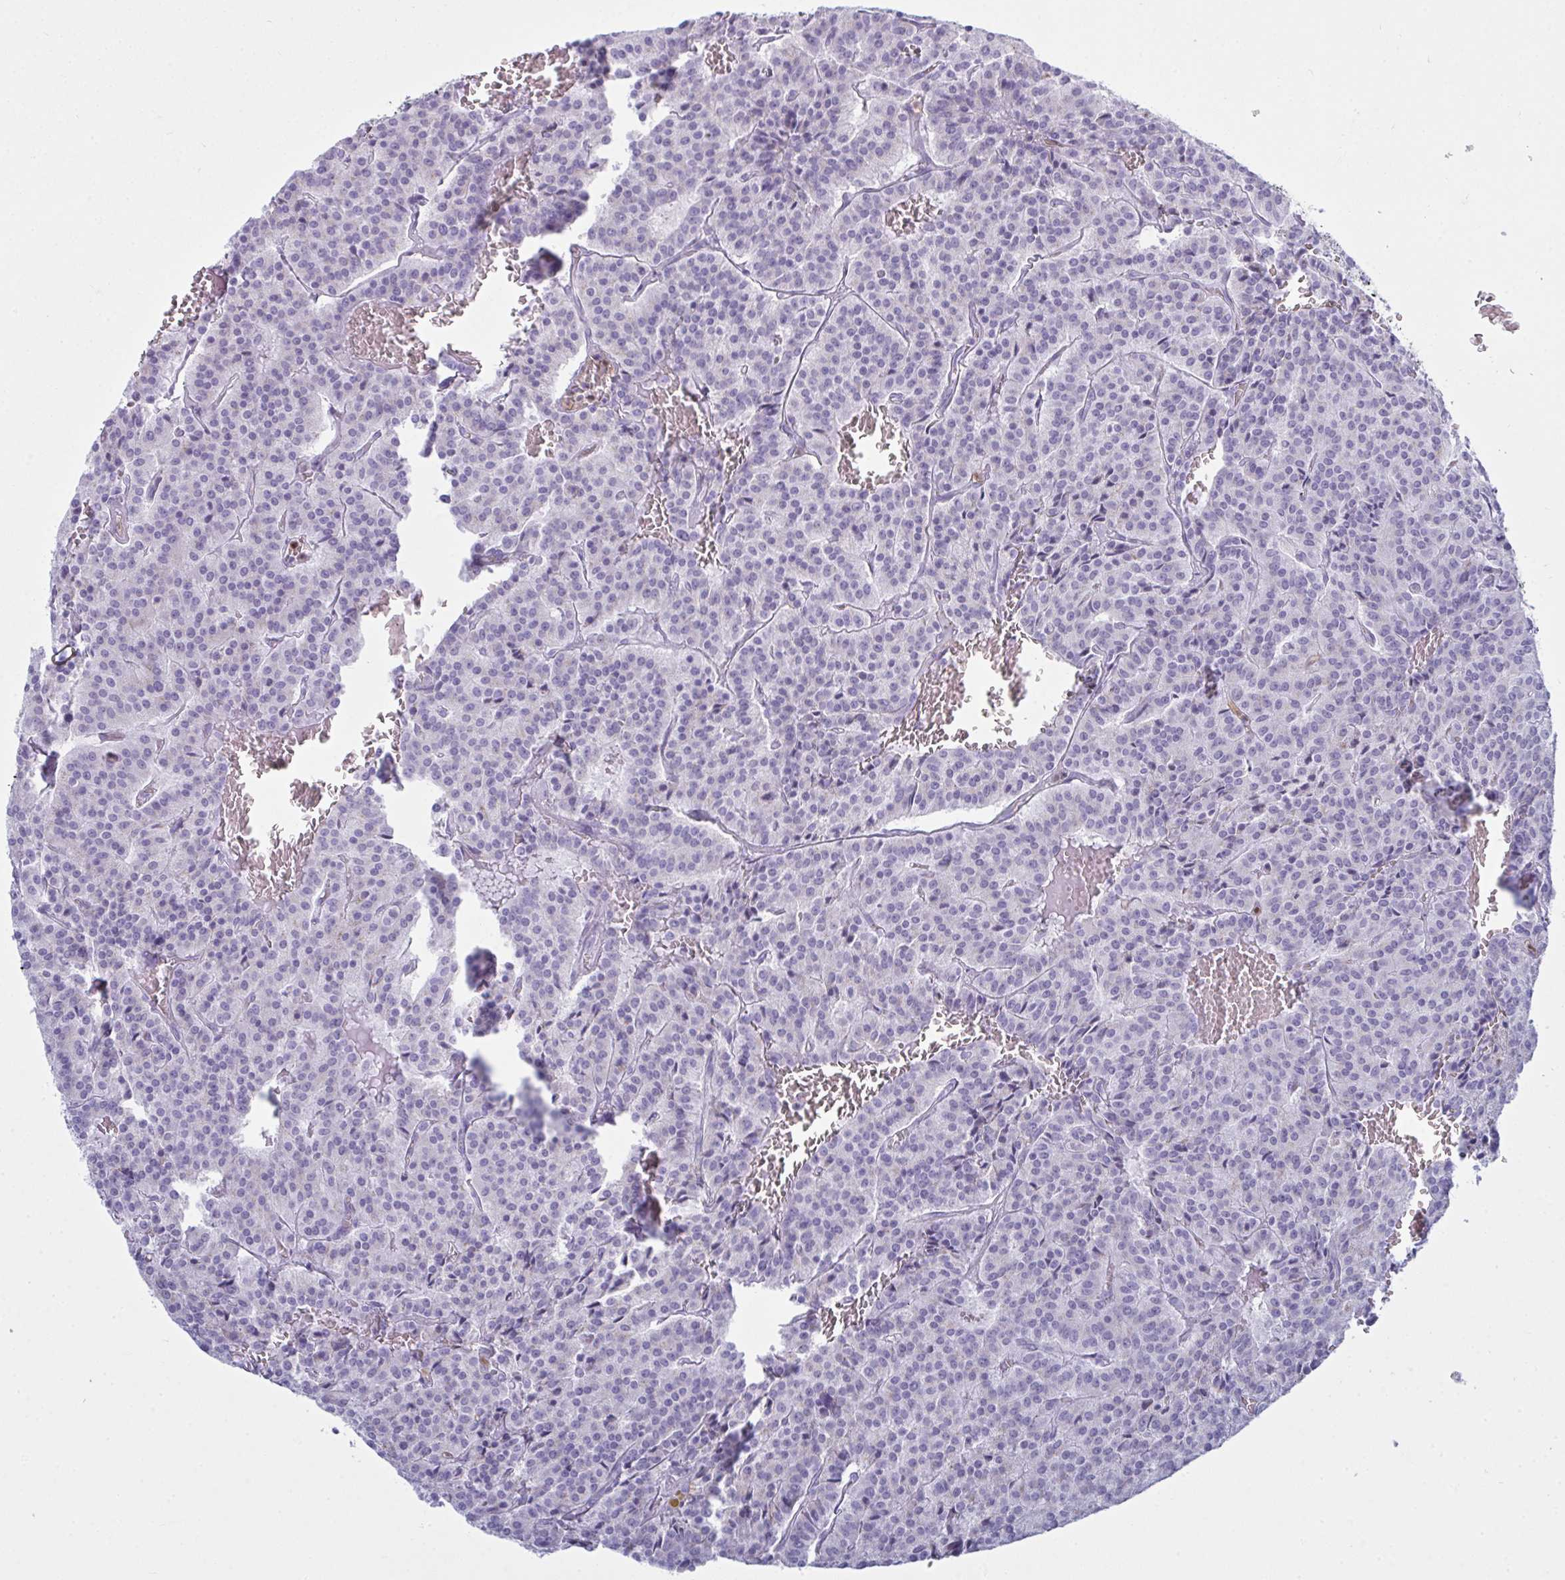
{"staining": {"intensity": "negative", "quantity": "none", "location": "none"}, "tissue": "carcinoid", "cell_type": "Tumor cells", "image_type": "cancer", "snomed": [{"axis": "morphology", "description": "Carcinoid, malignant, NOS"}, {"axis": "topography", "description": "Lung"}], "caption": "High magnification brightfield microscopy of carcinoid stained with DAB (brown) and counterstained with hematoxylin (blue): tumor cells show no significant staining.", "gene": "SERPINB10", "patient": {"sex": "male", "age": 70}}